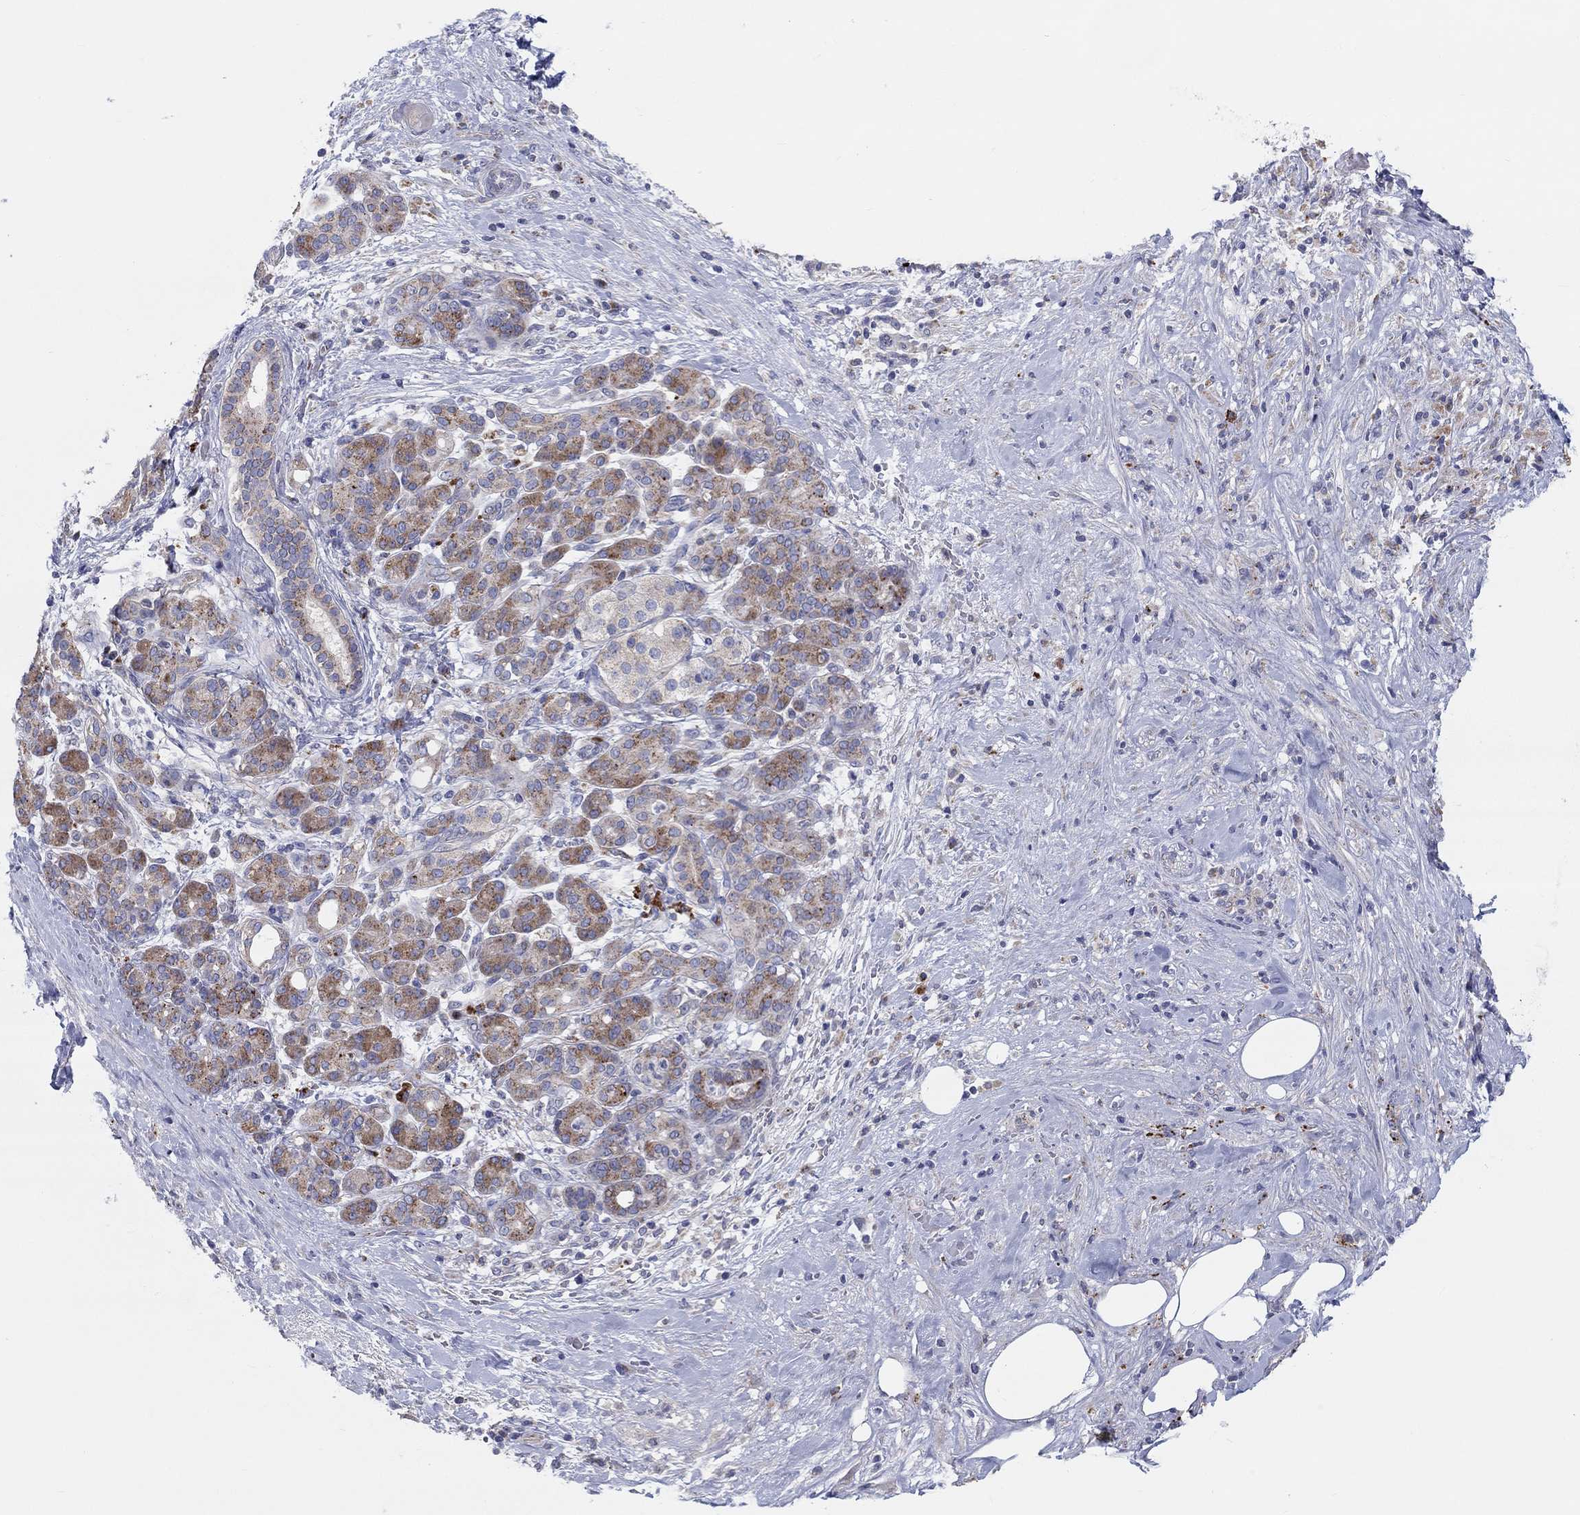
{"staining": {"intensity": "strong", "quantity": ">75%", "location": "cytoplasmic/membranous"}, "tissue": "pancreatic cancer", "cell_type": "Tumor cells", "image_type": "cancer", "snomed": [{"axis": "morphology", "description": "Adenocarcinoma, NOS"}, {"axis": "topography", "description": "Pancreas"}], "caption": "Protein staining by IHC shows strong cytoplasmic/membranous positivity in about >75% of tumor cells in pancreatic cancer (adenocarcinoma). Nuclei are stained in blue.", "gene": "BCO2", "patient": {"sex": "male", "age": 44}}